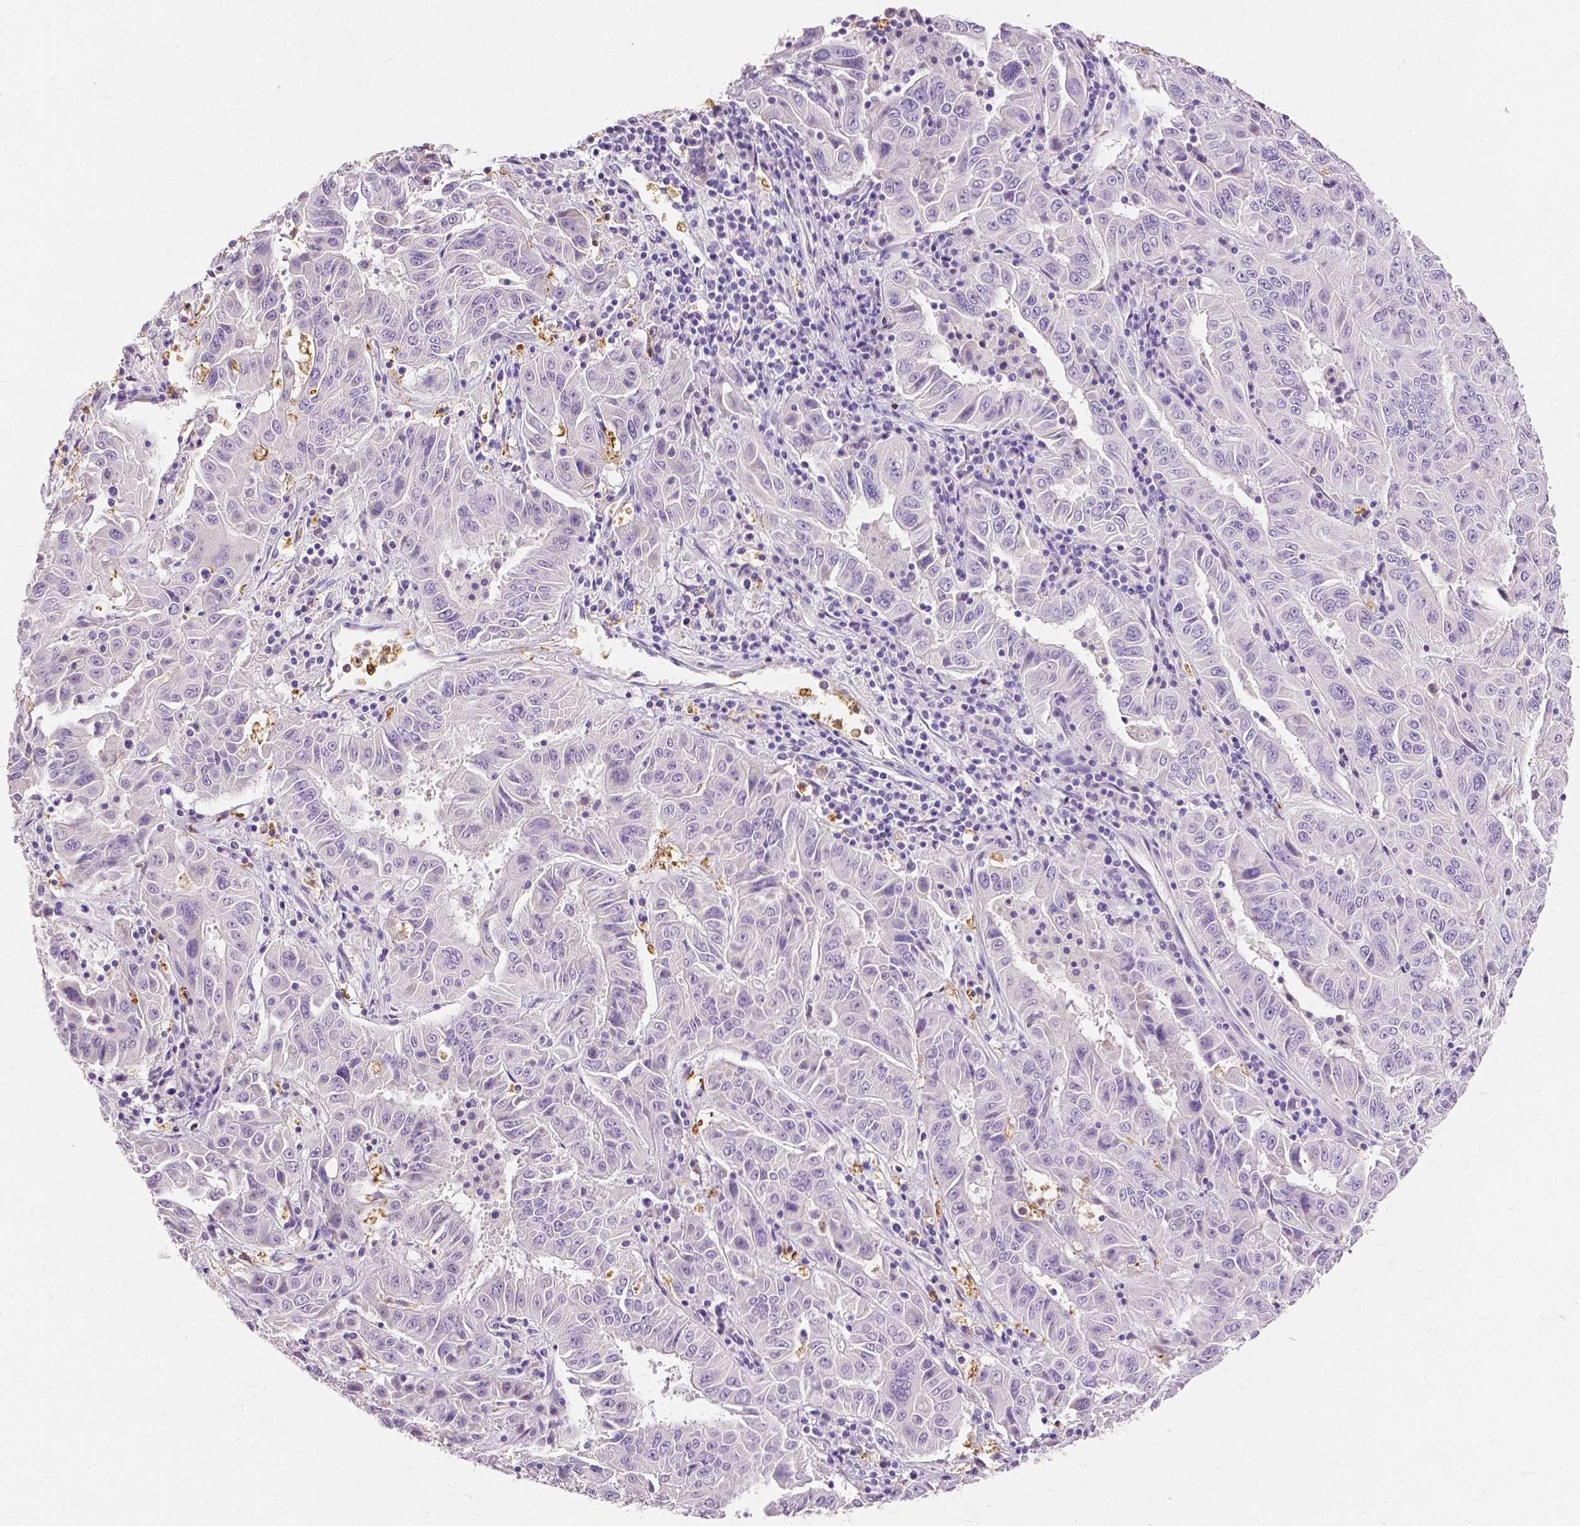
{"staining": {"intensity": "negative", "quantity": "none", "location": "none"}, "tissue": "pancreatic cancer", "cell_type": "Tumor cells", "image_type": "cancer", "snomed": [{"axis": "morphology", "description": "Adenocarcinoma, NOS"}, {"axis": "topography", "description": "Pancreas"}], "caption": "The histopathology image displays no significant expression in tumor cells of pancreatic adenocarcinoma.", "gene": "CXCR2", "patient": {"sex": "male", "age": 63}}